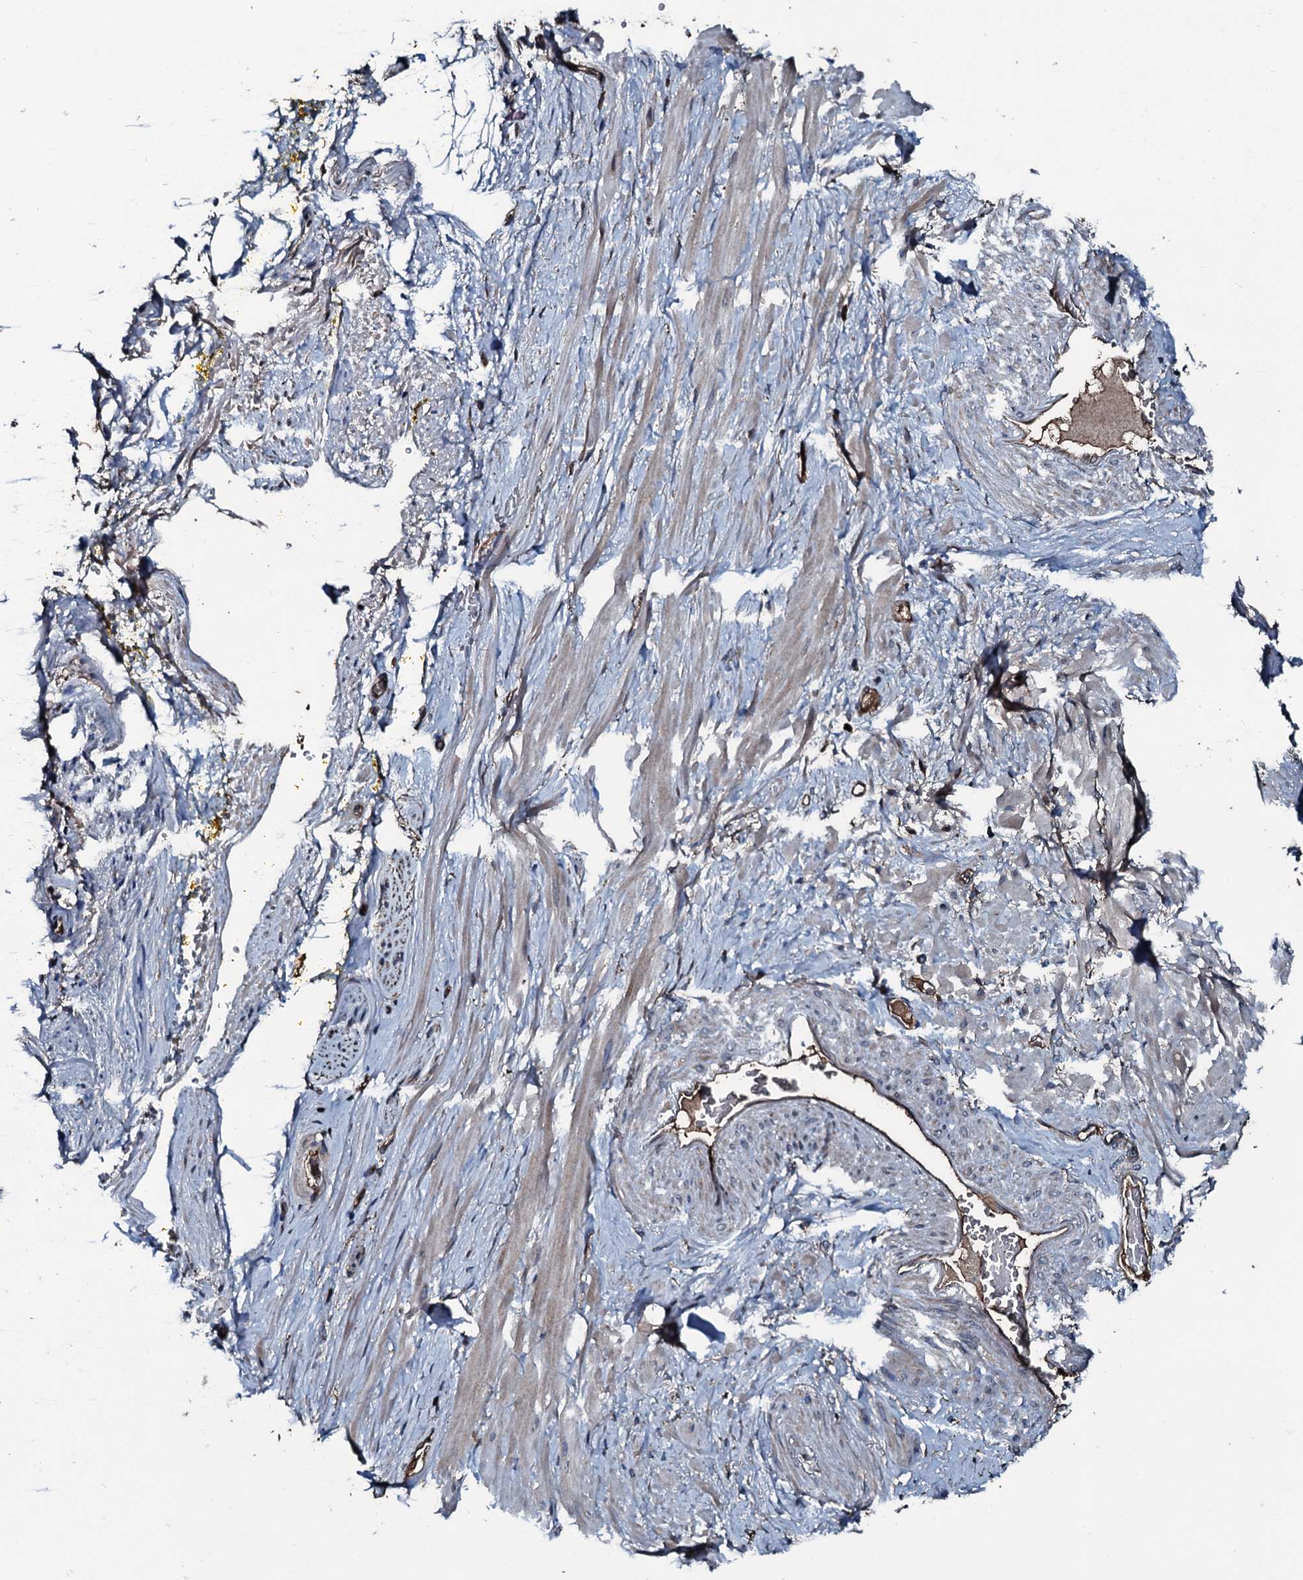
{"staining": {"intensity": "moderate", "quantity": ">75%", "location": "cytoplasmic/membranous"}, "tissue": "adipose tissue", "cell_type": "Adipocytes", "image_type": "normal", "snomed": [{"axis": "morphology", "description": "Normal tissue, NOS"}, {"axis": "morphology", "description": "Adenocarcinoma, Low grade"}, {"axis": "topography", "description": "Prostate"}, {"axis": "topography", "description": "Peripheral nerve tissue"}], "caption": "Approximately >75% of adipocytes in unremarkable human adipose tissue show moderate cytoplasmic/membranous protein positivity as visualized by brown immunohistochemical staining.", "gene": "AARS1", "patient": {"sex": "male", "age": 63}}